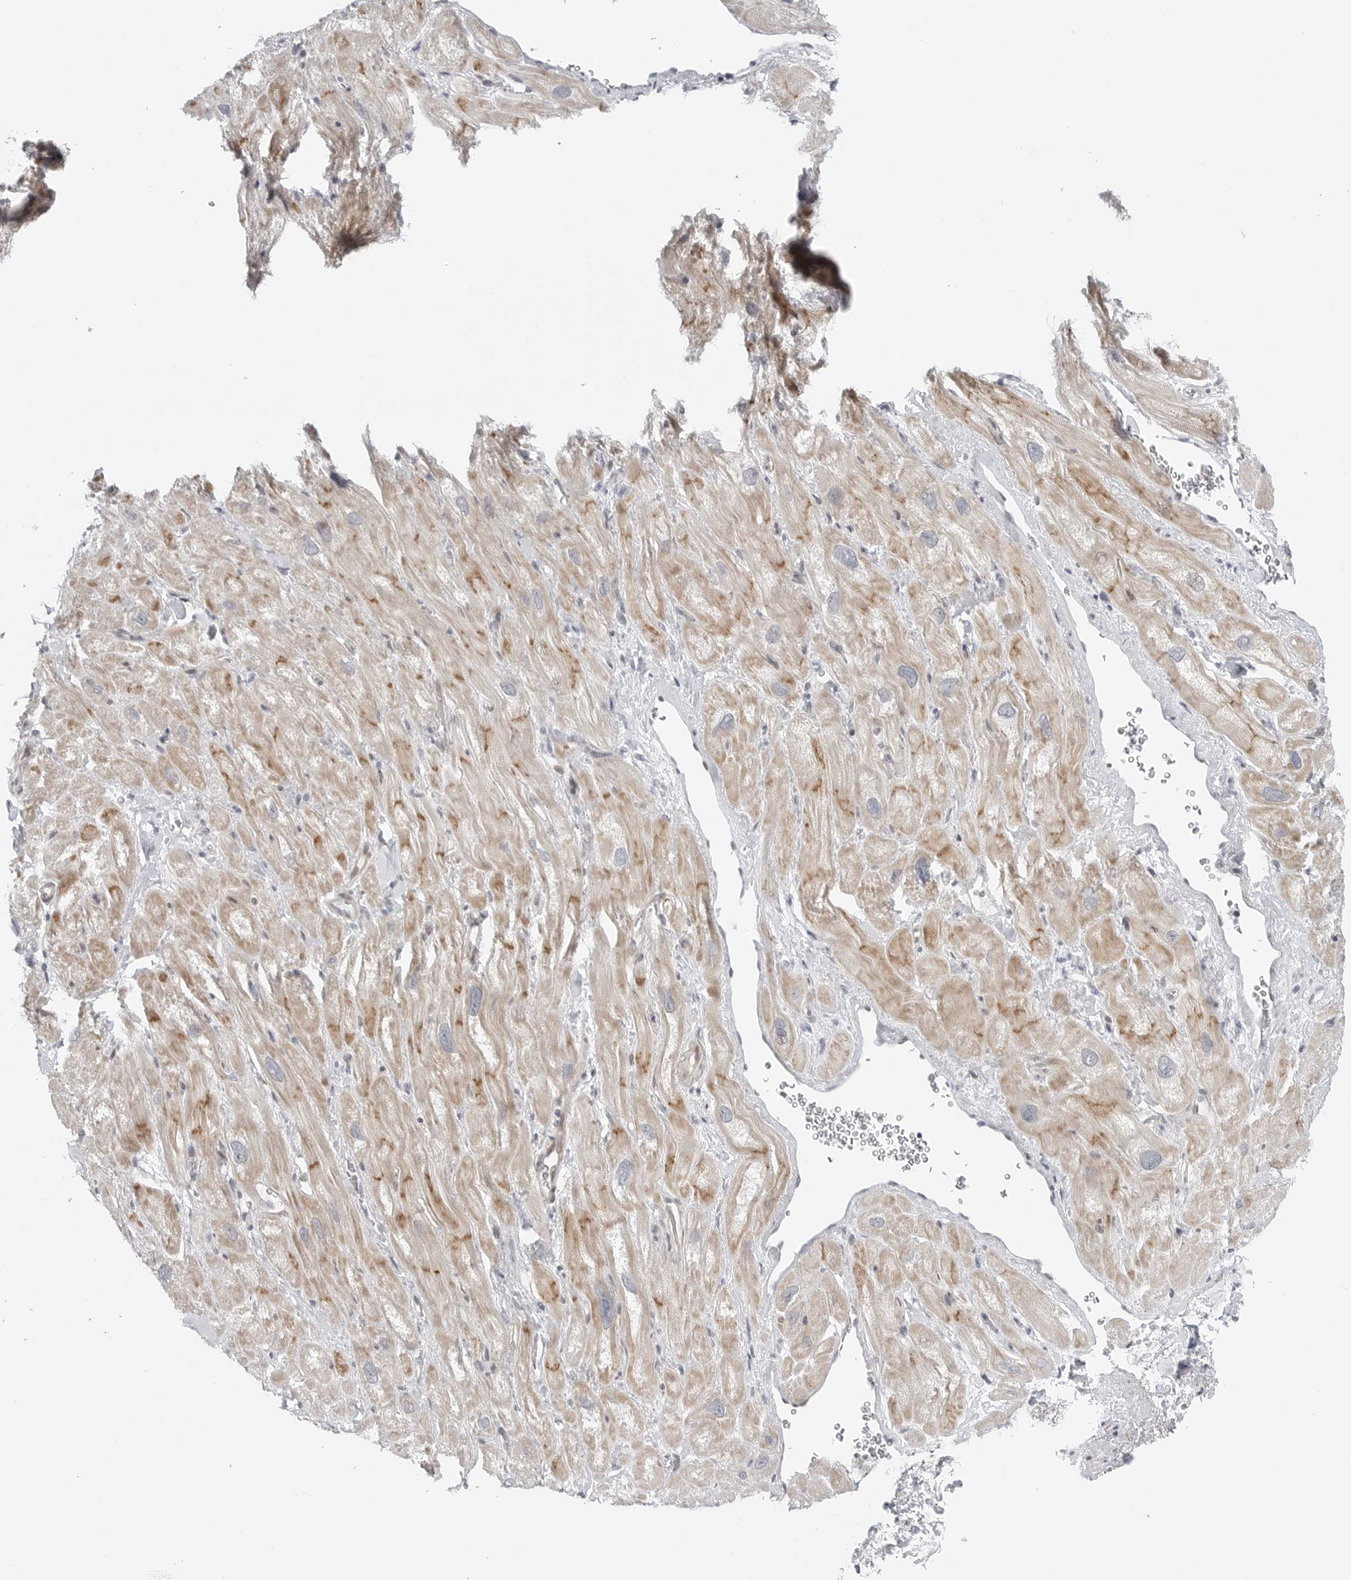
{"staining": {"intensity": "moderate", "quantity": ">75%", "location": "cytoplasmic/membranous"}, "tissue": "heart muscle", "cell_type": "Cardiomyocytes", "image_type": "normal", "snomed": [{"axis": "morphology", "description": "Normal tissue, NOS"}, {"axis": "topography", "description": "Heart"}], "caption": "Immunohistochemical staining of unremarkable human heart muscle demonstrates medium levels of moderate cytoplasmic/membranous staining in approximately >75% of cardiomyocytes. Ihc stains the protein of interest in brown and the nuclei are stained blue.", "gene": "FAM135B", "patient": {"sex": "male", "age": 49}}